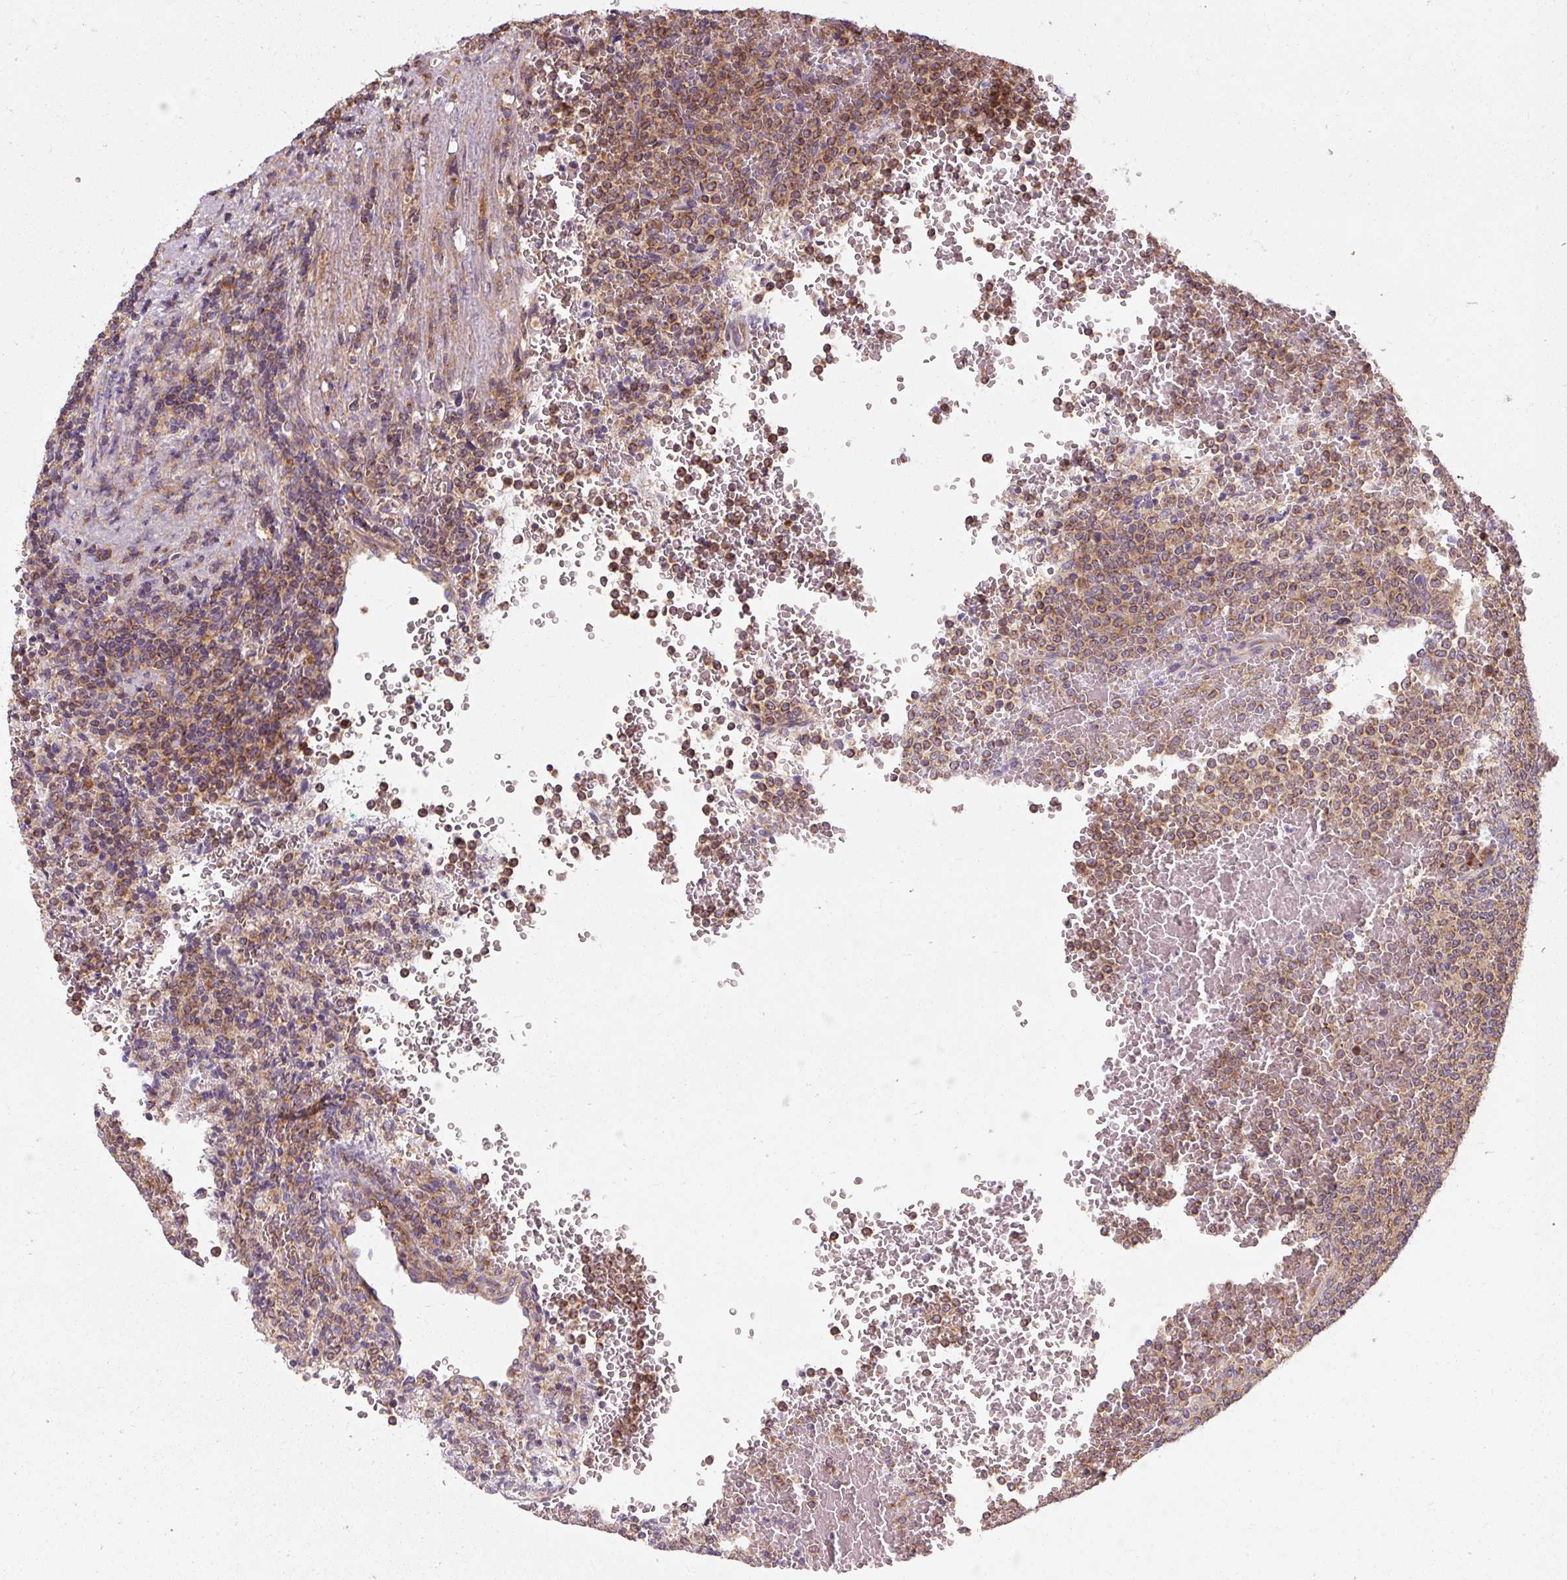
{"staining": {"intensity": "moderate", "quantity": ">75%", "location": "cytoplasmic/membranous"}, "tissue": "lymphoma", "cell_type": "Tumor cells", "image_type": "cancer", "snomed": [{"axis": "morphology", "description": "Malignant lymphoma, non-Hodgkin's type, Low grade"}, {"axis": "topography", "description": "Spleen"}], "caption": "Immunohistochemistry micrograph of neoplastic tissue: lymphoma stained using immunohistochemistry reveals medium levels of moderate protein expression localized specifically in the cytoplasmic/membranous of tumor cells, appearing as a cytoplasmic/membranous brown color.", "gene": "PRSS48", "patient": {"sex": "male", "age": 60}}